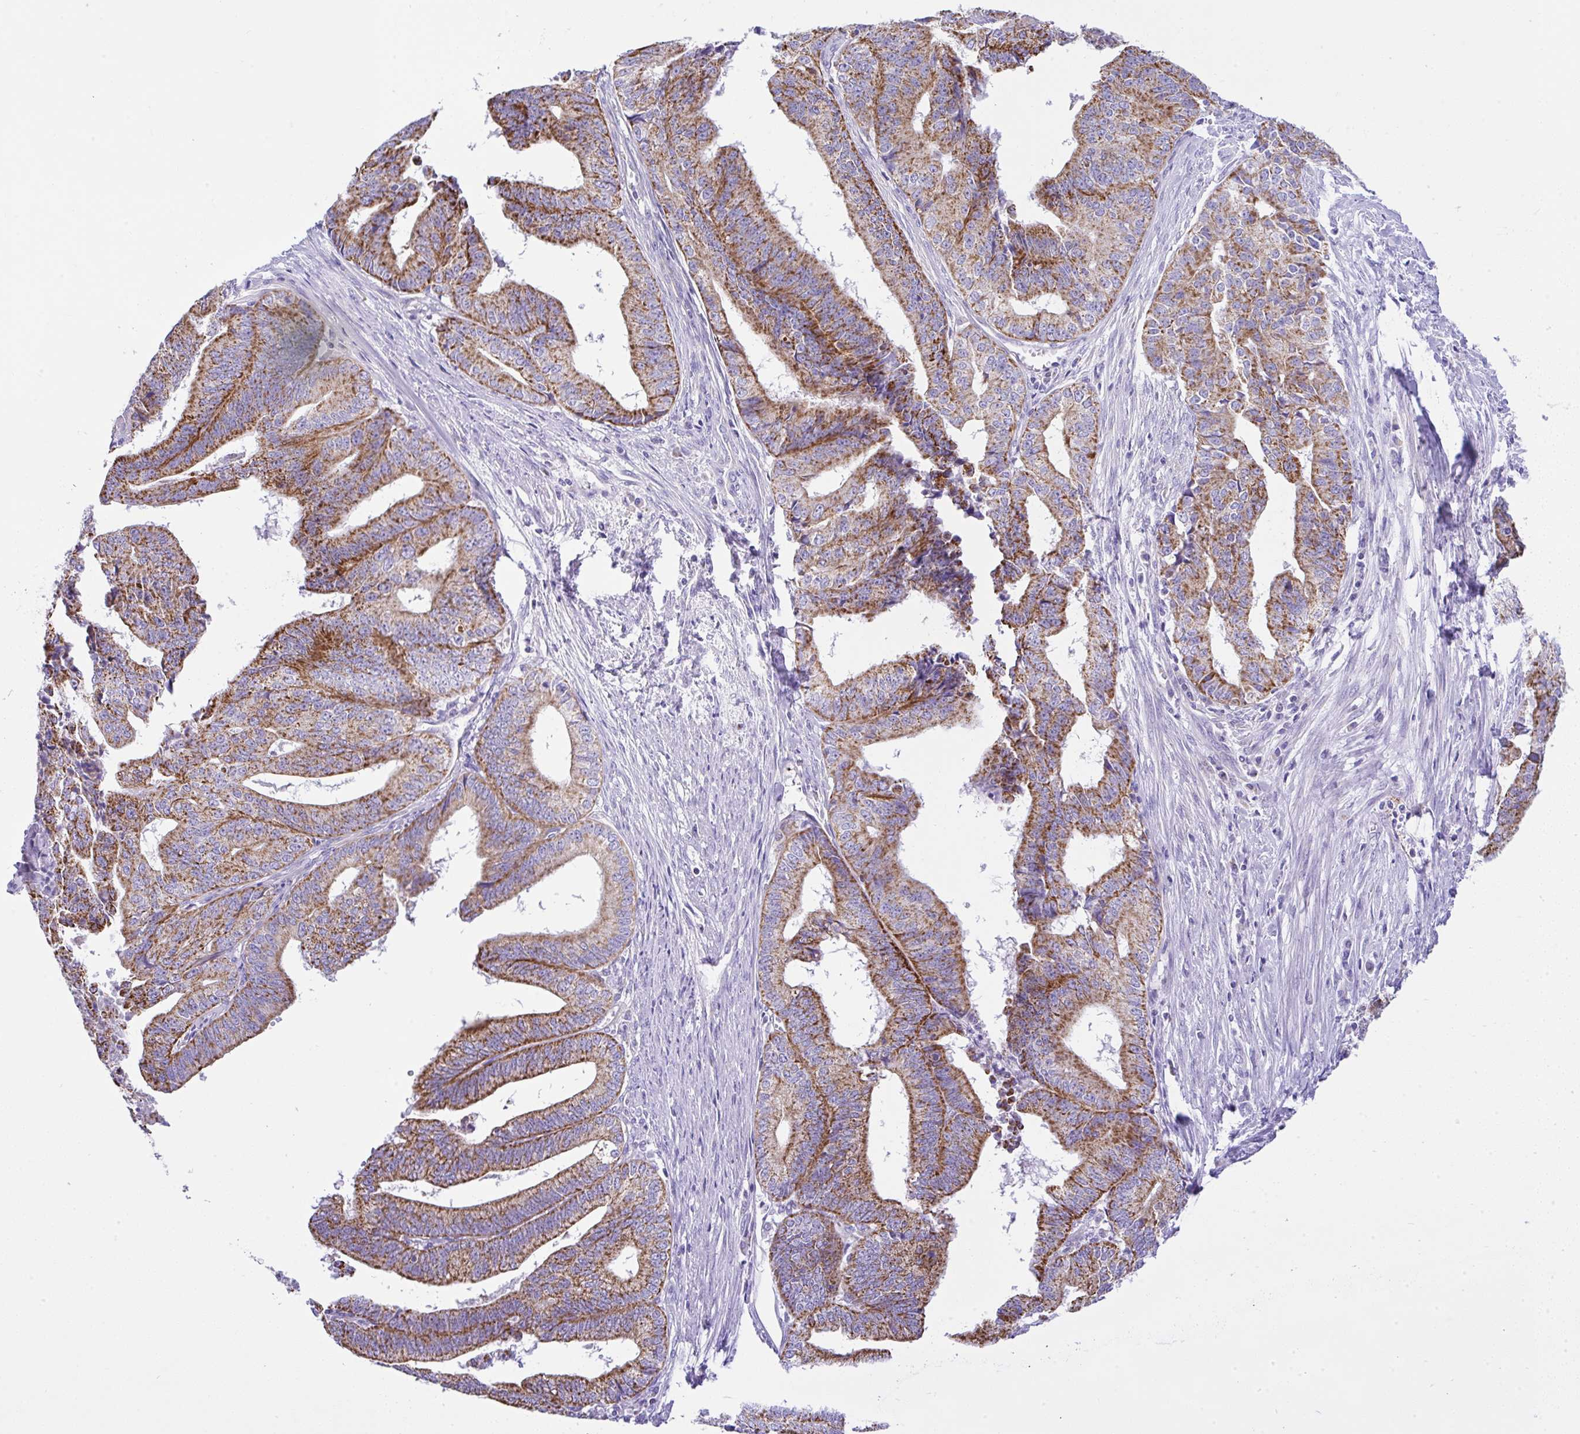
{"staining": {"intensity": "moderate", "quantity": ">75%", "location": "cytoplasmic/membranous"}, "tissue": "endometrial cancer", "cell_type": "Tumor cells", "image_type": "cancer", "snomed": [{"axis": "morphology", "description": "Adenocarcinoma, NOS"}, {"axis": "topography", "description": "Endometrium"}], "caption": "Endometrial cancer (adenocarcinoma) stained with a brown dye reveals moderate cytoplasmic/membranous positive positivity in about >75% of tumor cells.", "gene": "SLC13A1", "patient": {"sex": "female", "age": 65}}